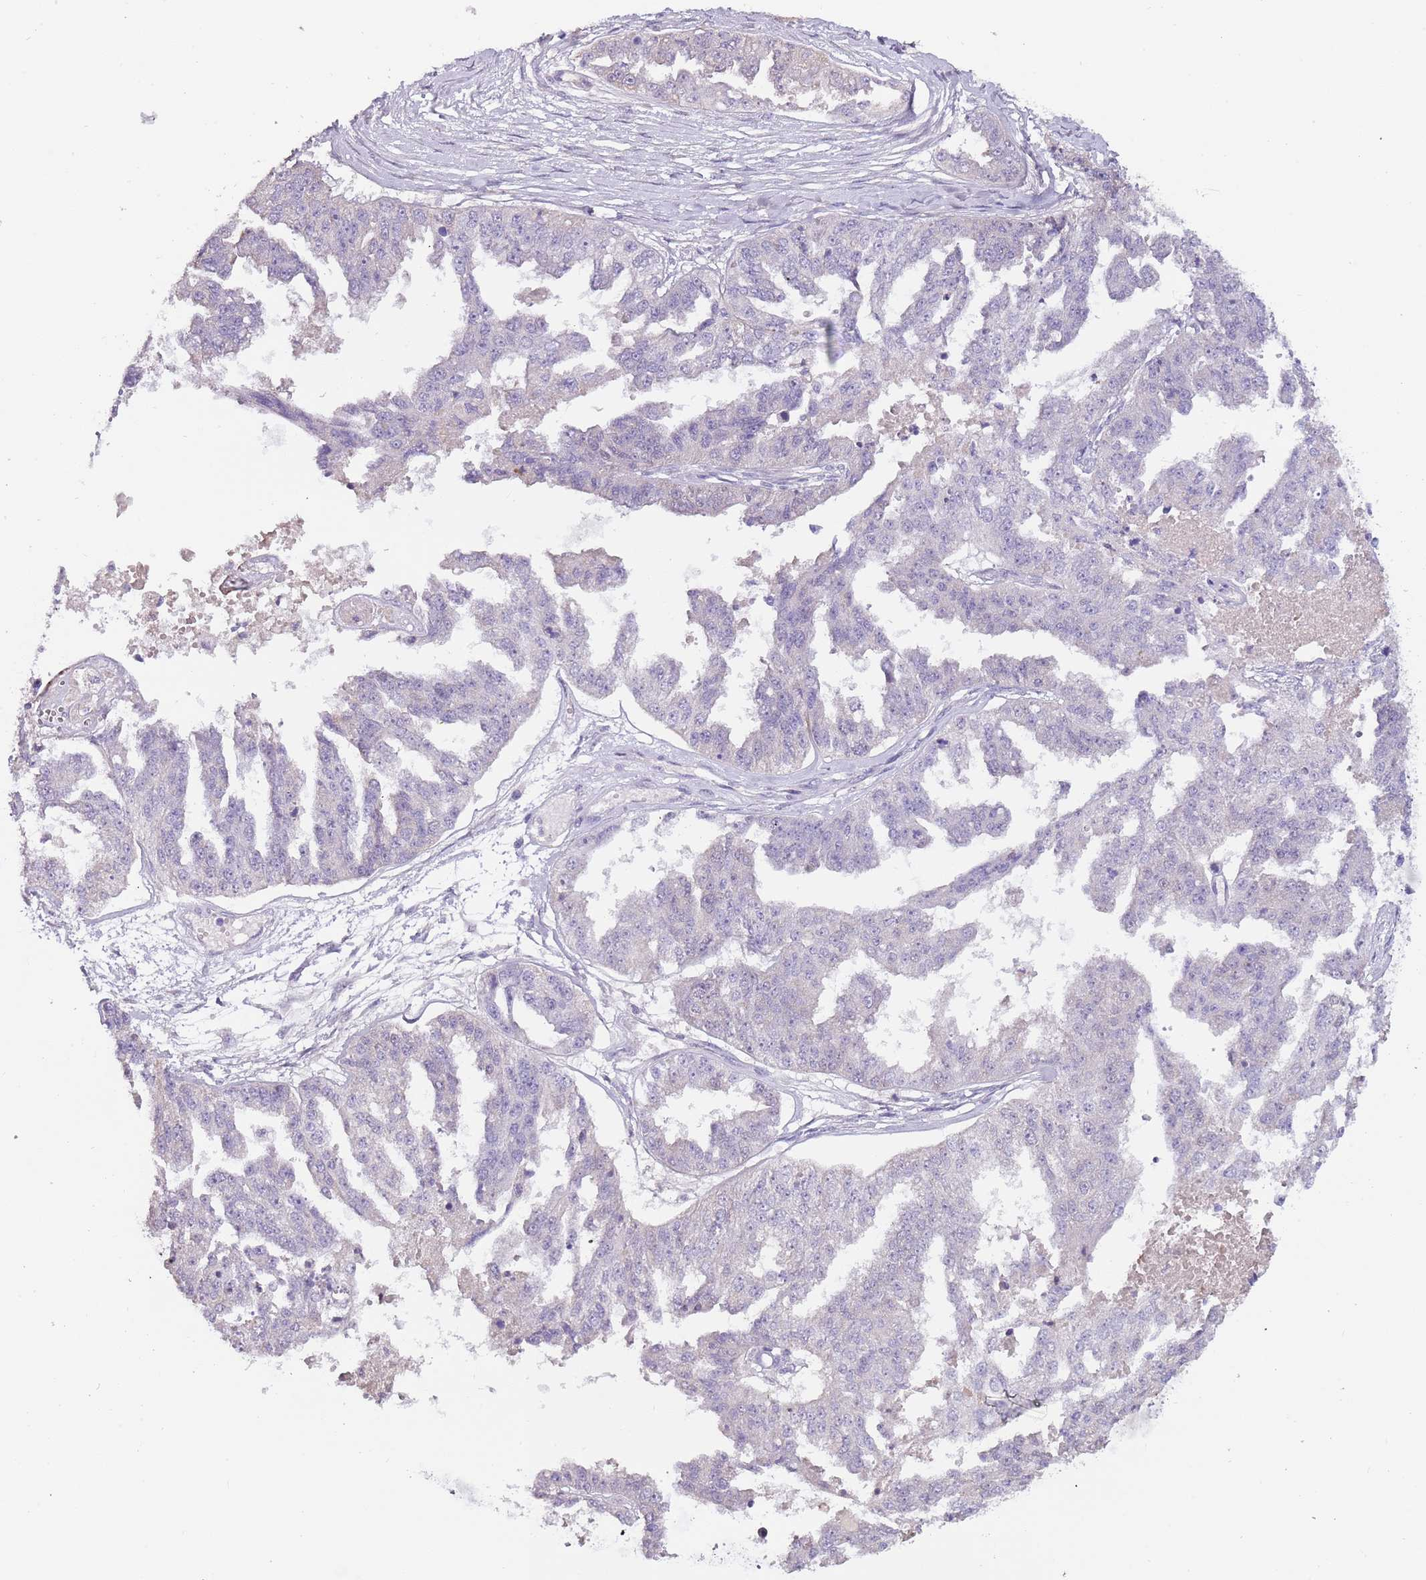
{"staining": {"intensity": "negative", "quantity": "none", "location": "none"}, "tissue": "ovarian cancer", "cell_type": "Tumor cells", "image_type": "cancer", "snomed": [{"axis": "morphology", "description": "Cystadenocarcinoma, serous, NOS"}, {"axis": "topography", "description": "Ovary"}], "caption": "Immunohistochemistry image of neoplastic tissue: ovarian cancer (serous cystadenocarcinoma) stained with DAB (3,3'-diaminobenzidine) exhibits no significant protein staining in tumor cells. Nuclei are stained in blue.", "gene": "NKX2-3", "patient": {"sex": "female", "age": 58}}